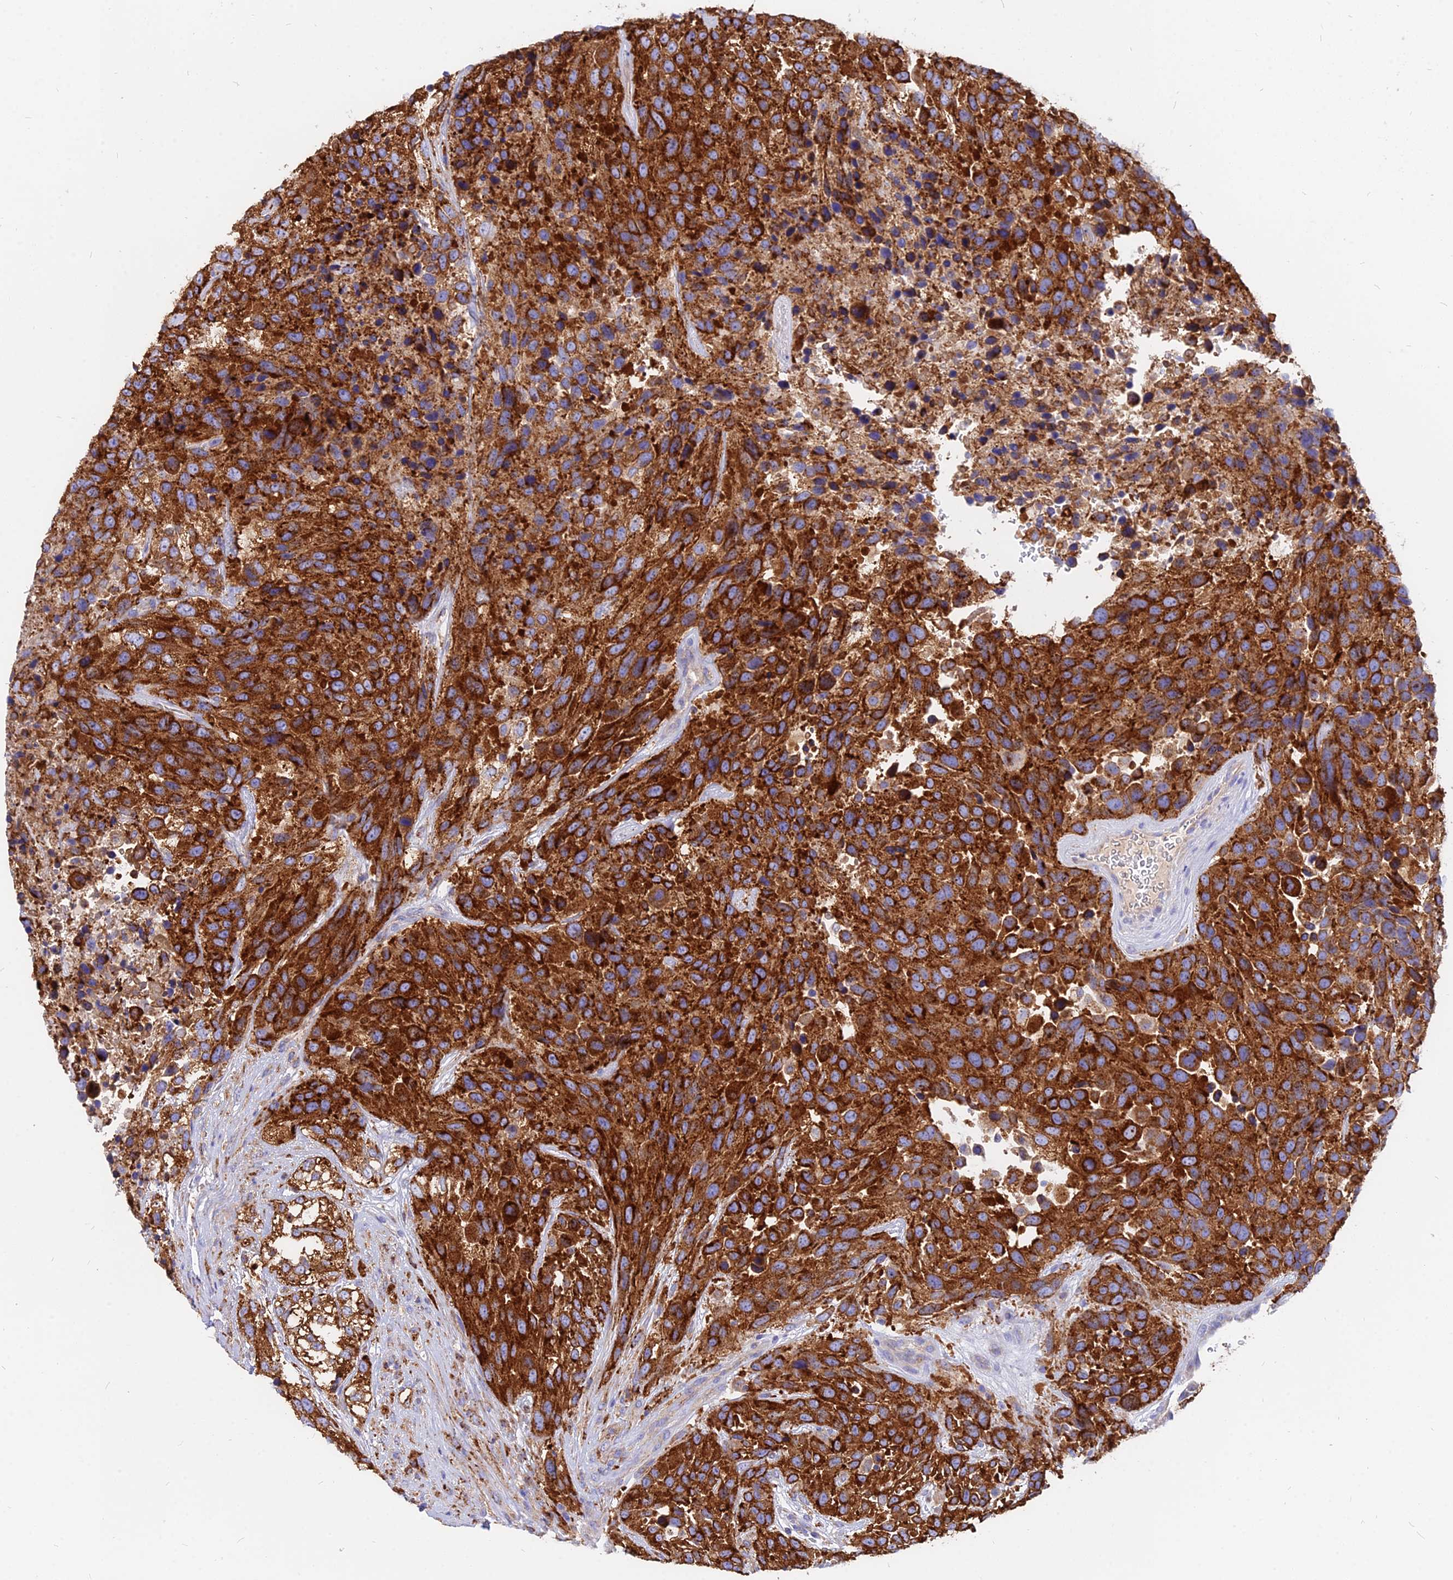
{"staining": {"intensity": "strong", "quantity": ">75%", "location": "cytoplasmic/membranous"}, "tissue": "urothelial cancer", "cell_type": "Tumor cells", "image_type": "cancer", "snomed": [{"axis": "morphology", "description": "Urothelial carcinoma, High grade"}, {"axis": "topography", "description": "Urinary bladder"}], "caption": "Protein expression by IHC reveals strong cytoplasmic/membranous staining in approximately >75% of tumor cells in urothelial cancer.", "gene": "AGTRAP", "patient": {"sex": "female", "age": 70}}